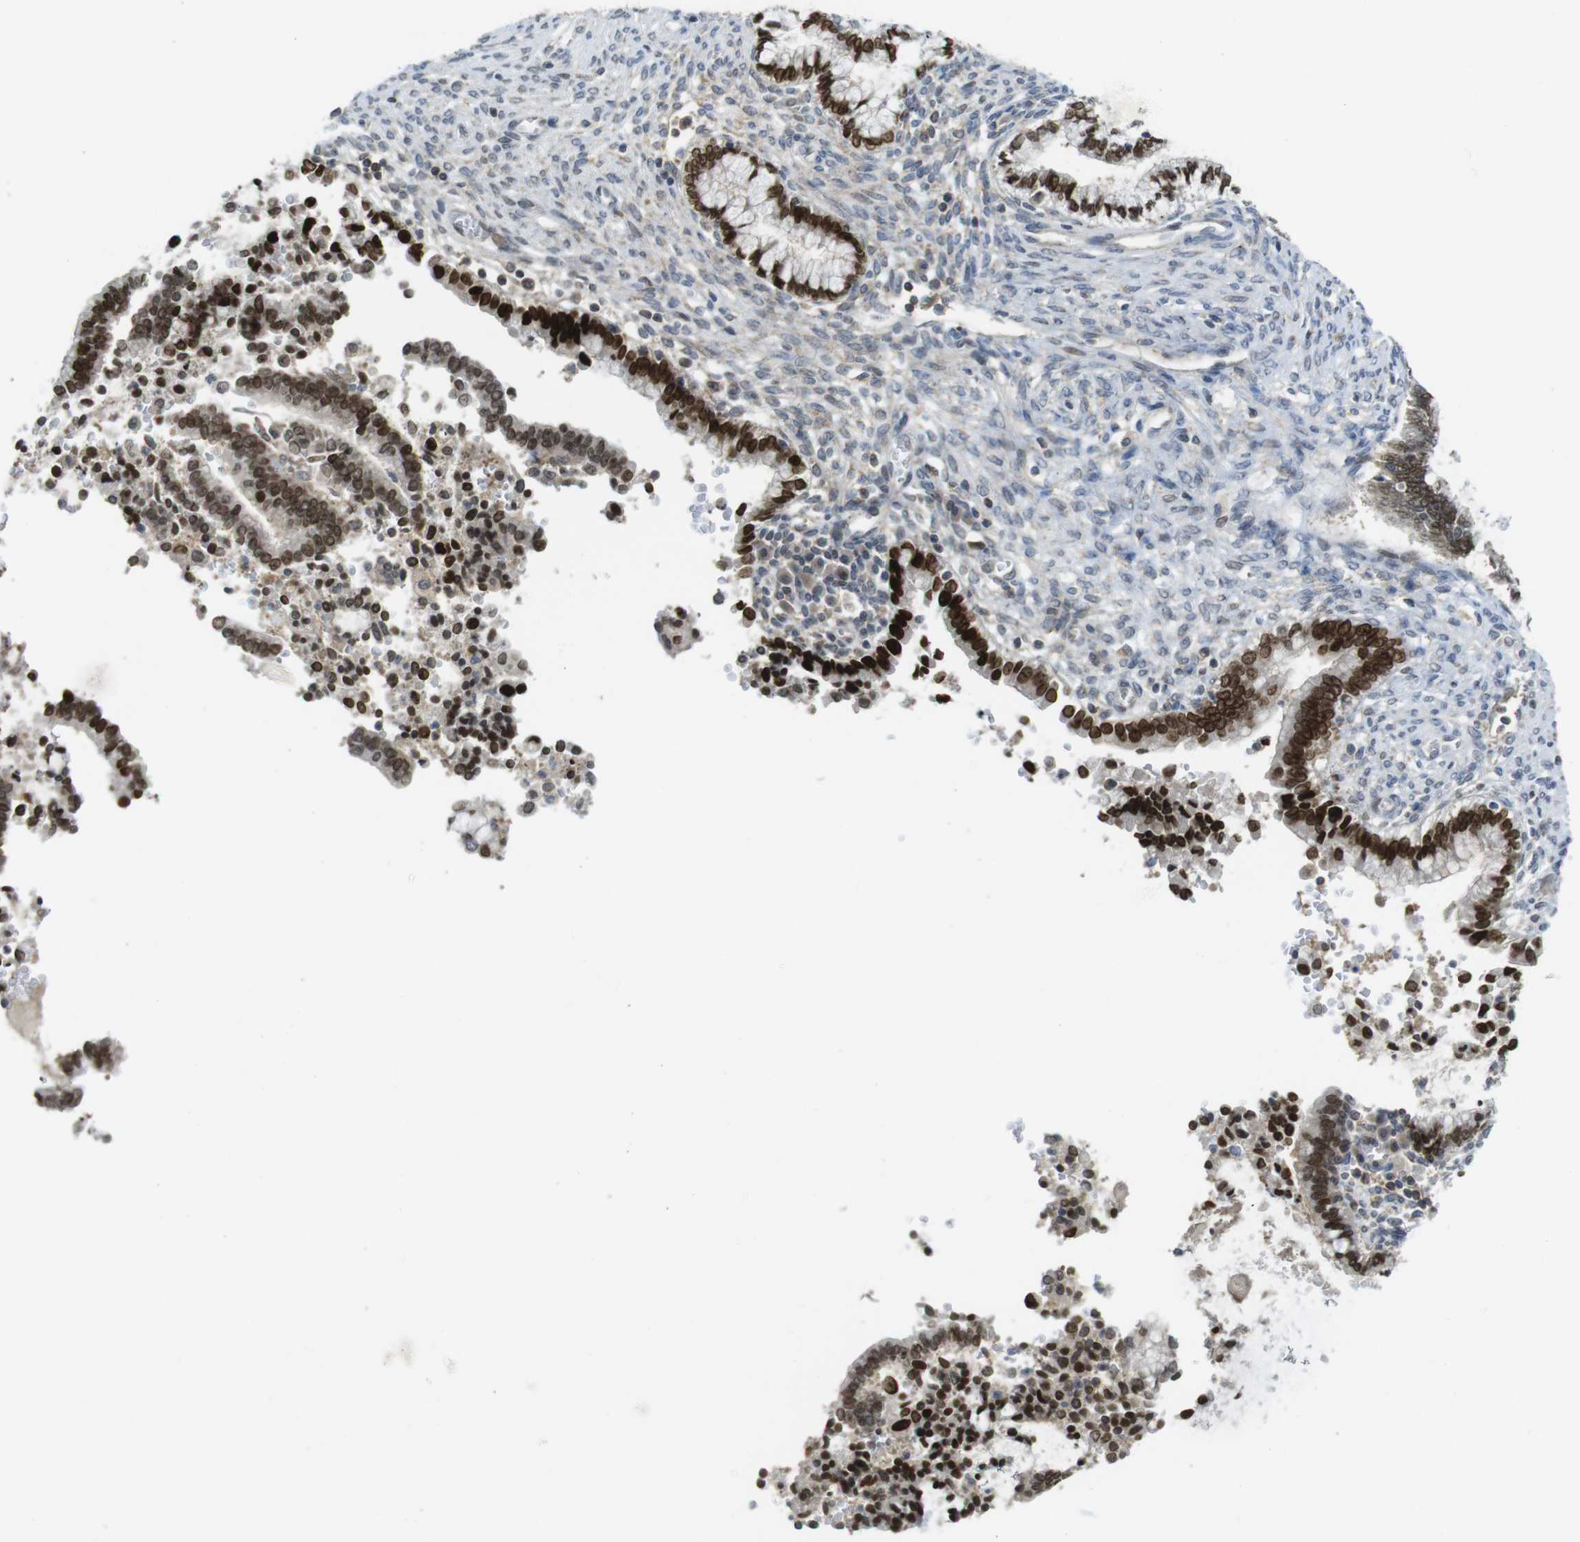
{"staining": {"intensity": "strong", "quantity": ">75%", "location": "nuclear"}, "tissue": "cervical cancer", "cell_type": "Tumor cells", "image_type": "cancer", "snomed": [{"axis": "morphology", "description": "Adenocarcinoma, NOS"}, {"axis": "topography", "description": "Cervix"}], "caption": "Immunohistochemical staining of cervical cancer exhibits high levels of strong nuclear expression in approximately >75% of tumor cells. The protein is shown in brown color, while the nuclei are stained blue.", "gene": "RCC1", "patient": {"sex": "female", "age": 44}}